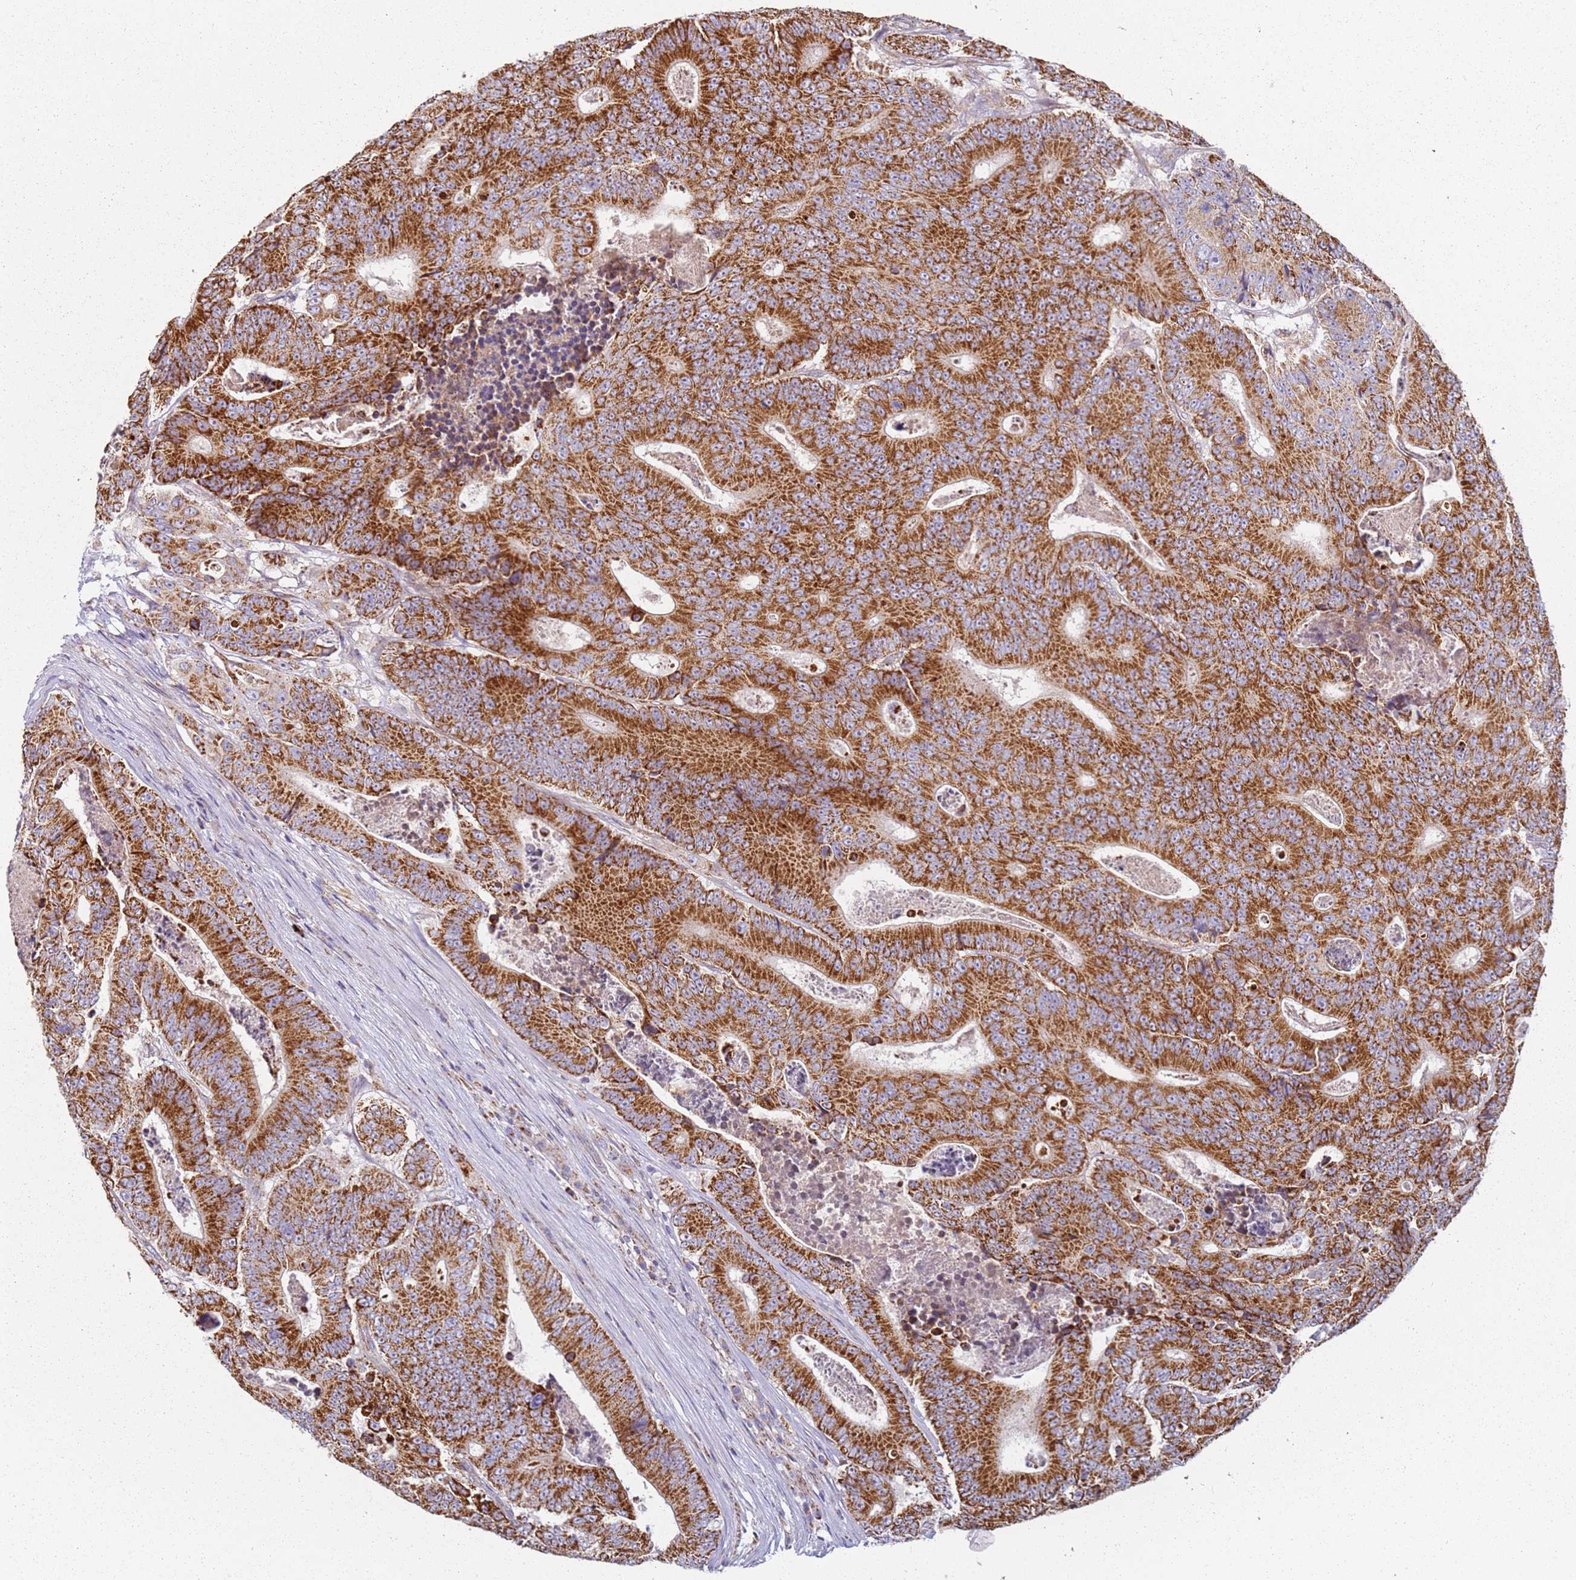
{"staining": {"intensity": "strong", "quantity": ">75%", "location": "cytoplasmic/membranous"}, "tissue": "colorectal cancer", "cell_type": "Tumor cells", "image_type": "cancer", "snomed": [{"axis": "morphology", "description": "Adenocarcinoma, NOS"}, {"axis": "topography", "description": "Colon"}], "caption": "This is an image of immunohistochemistry (IHC) staining of colorectal adenocarcinoma, which shows strong expression in the cytoplasmic/membranous of tumor cells.", "gene": "ALS2", "patient": {"sex": "male", "age": 83}}